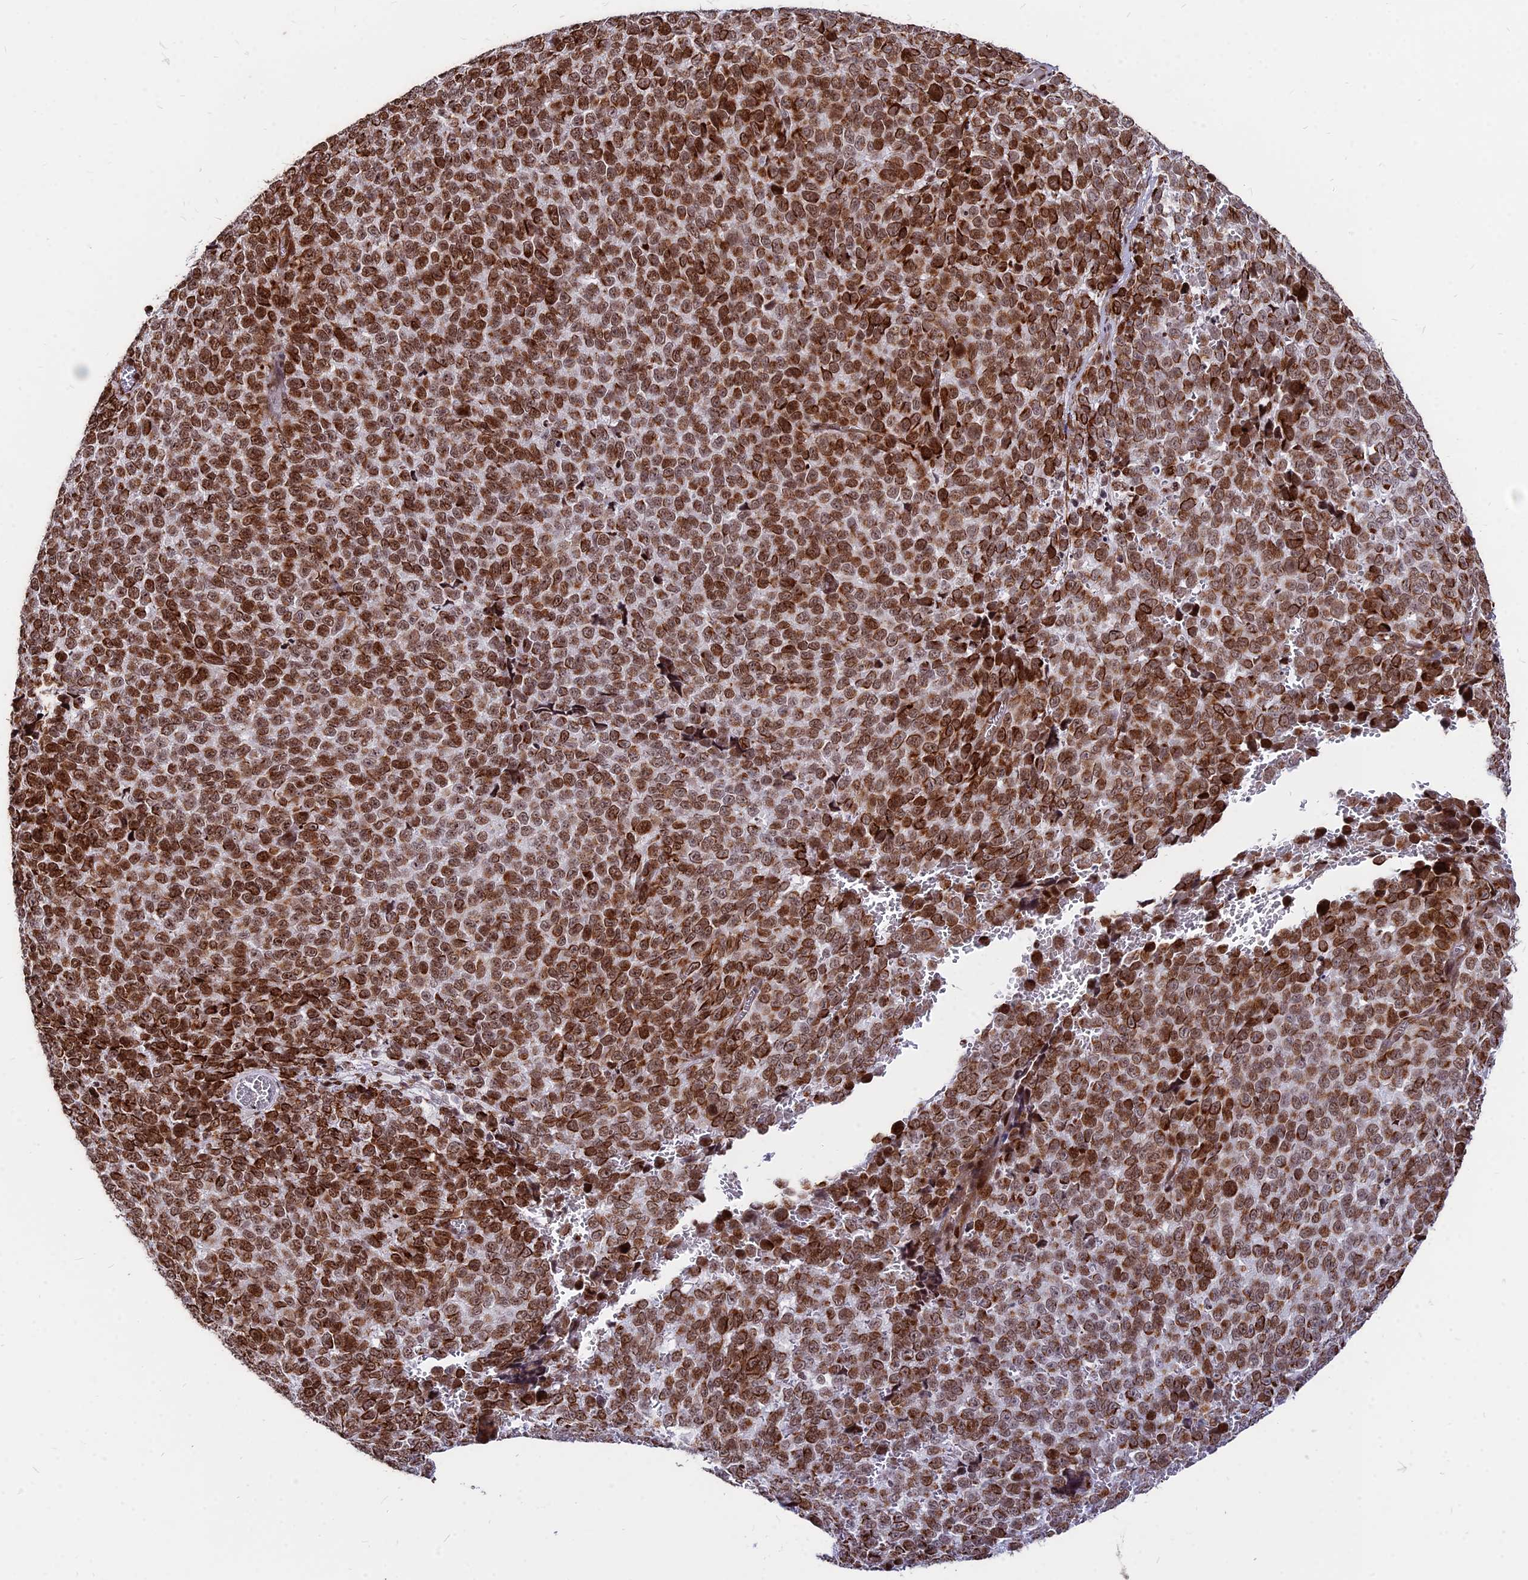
{"staining": {"intensity": "strong", "quantity": ">75%", "location": "nuclear"}, "tissue": "melanoma", "cell_type": "Tumor cells", "image_type": "cancer", "snomed": [{"axis": "morphology", "description": "Malignant melanoma, NOS"}, {"axis": "topography", "description": "Nose, NOS"}], "caption": "Strong nuclear protein expression is present in approximately >75% of tumor cells in melanoma.", "gene": "NYAP2", "patient": {"sex": "female", "age": 48}}